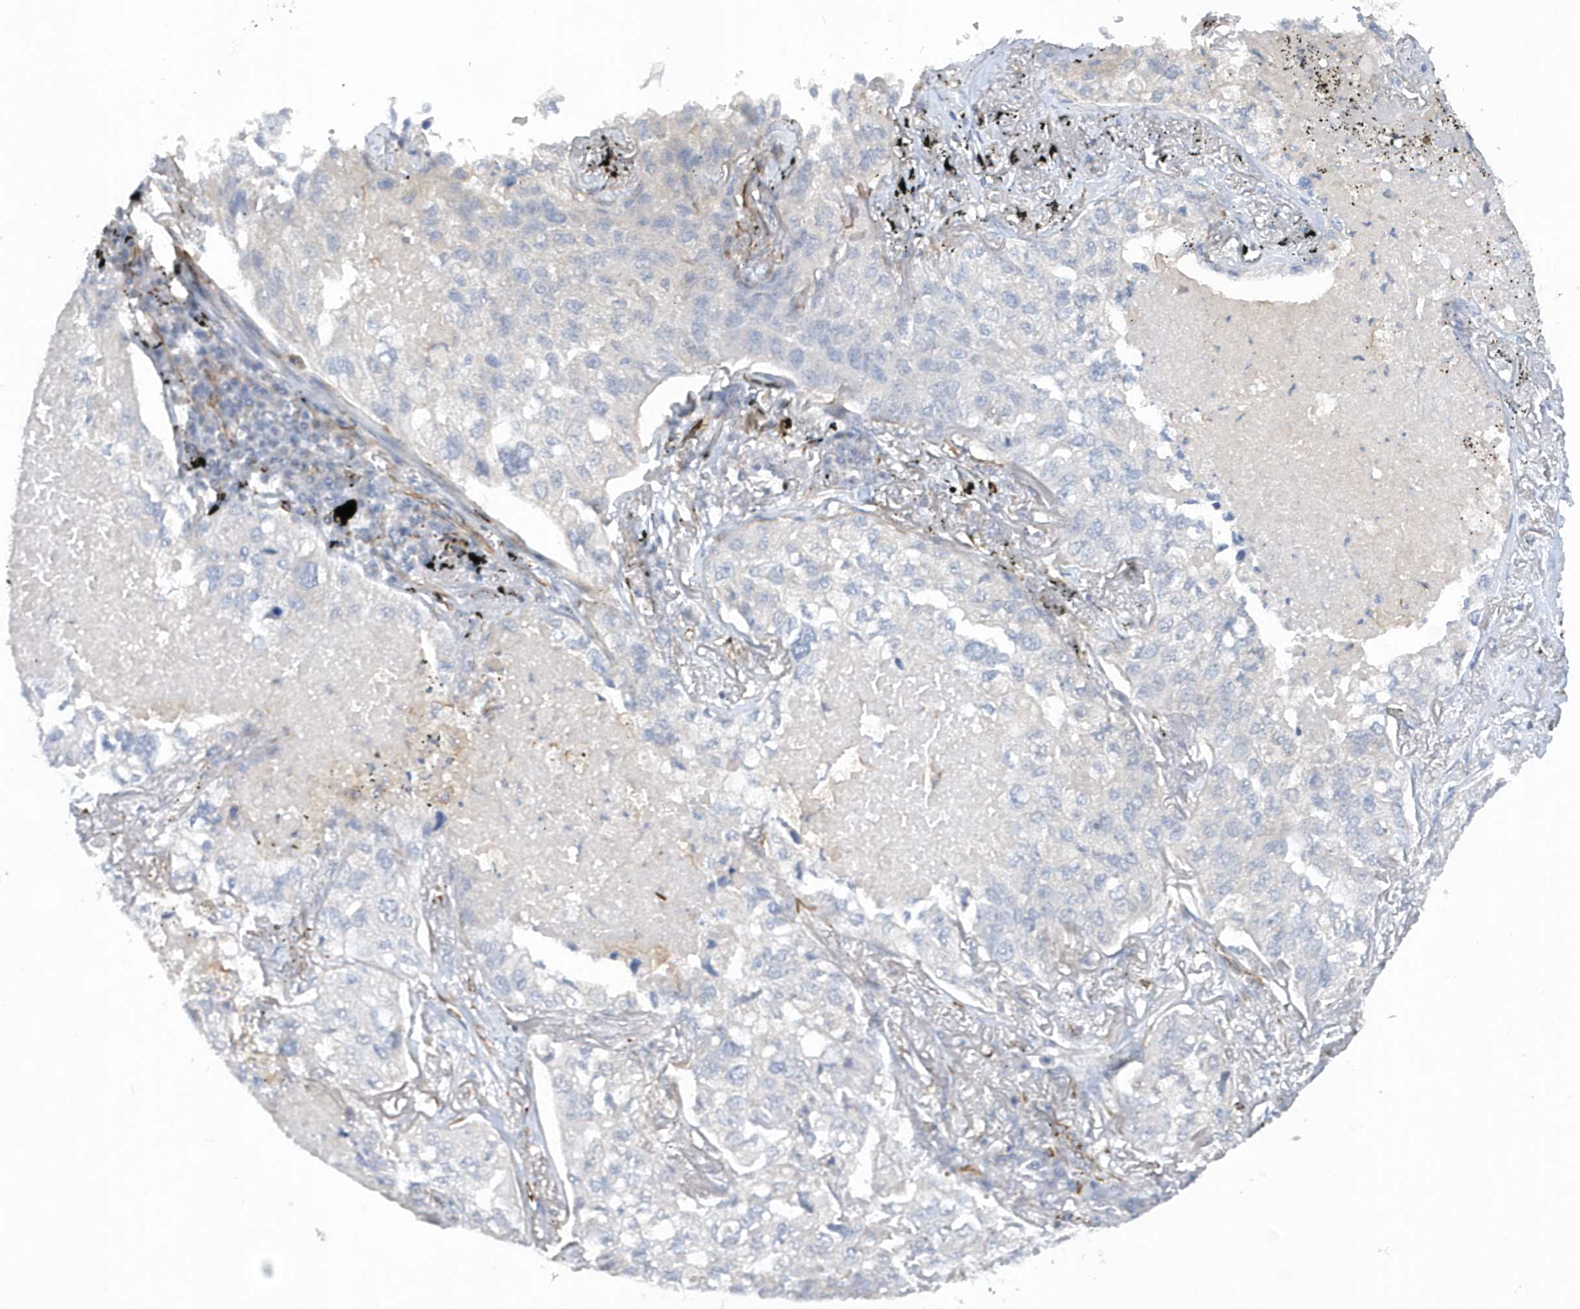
{"staining": {"intensity": "negative", "quantity": "none", "location": "none"}, "tissue": "lung cancer", "cell_type": "Tumor cells", "image_type": "cancer", "snomed": [{"axis": "morphology", "description": "Adenocarcinoma, NOS"}, {"axis": "topography", "description": "Lung"}], "caption": "Immunohistochemistry (IHC) of human lung cancer displays no staining in tumor cells.", "gene": "RAB17", "patient": {"sex": "male", "age": 65}}